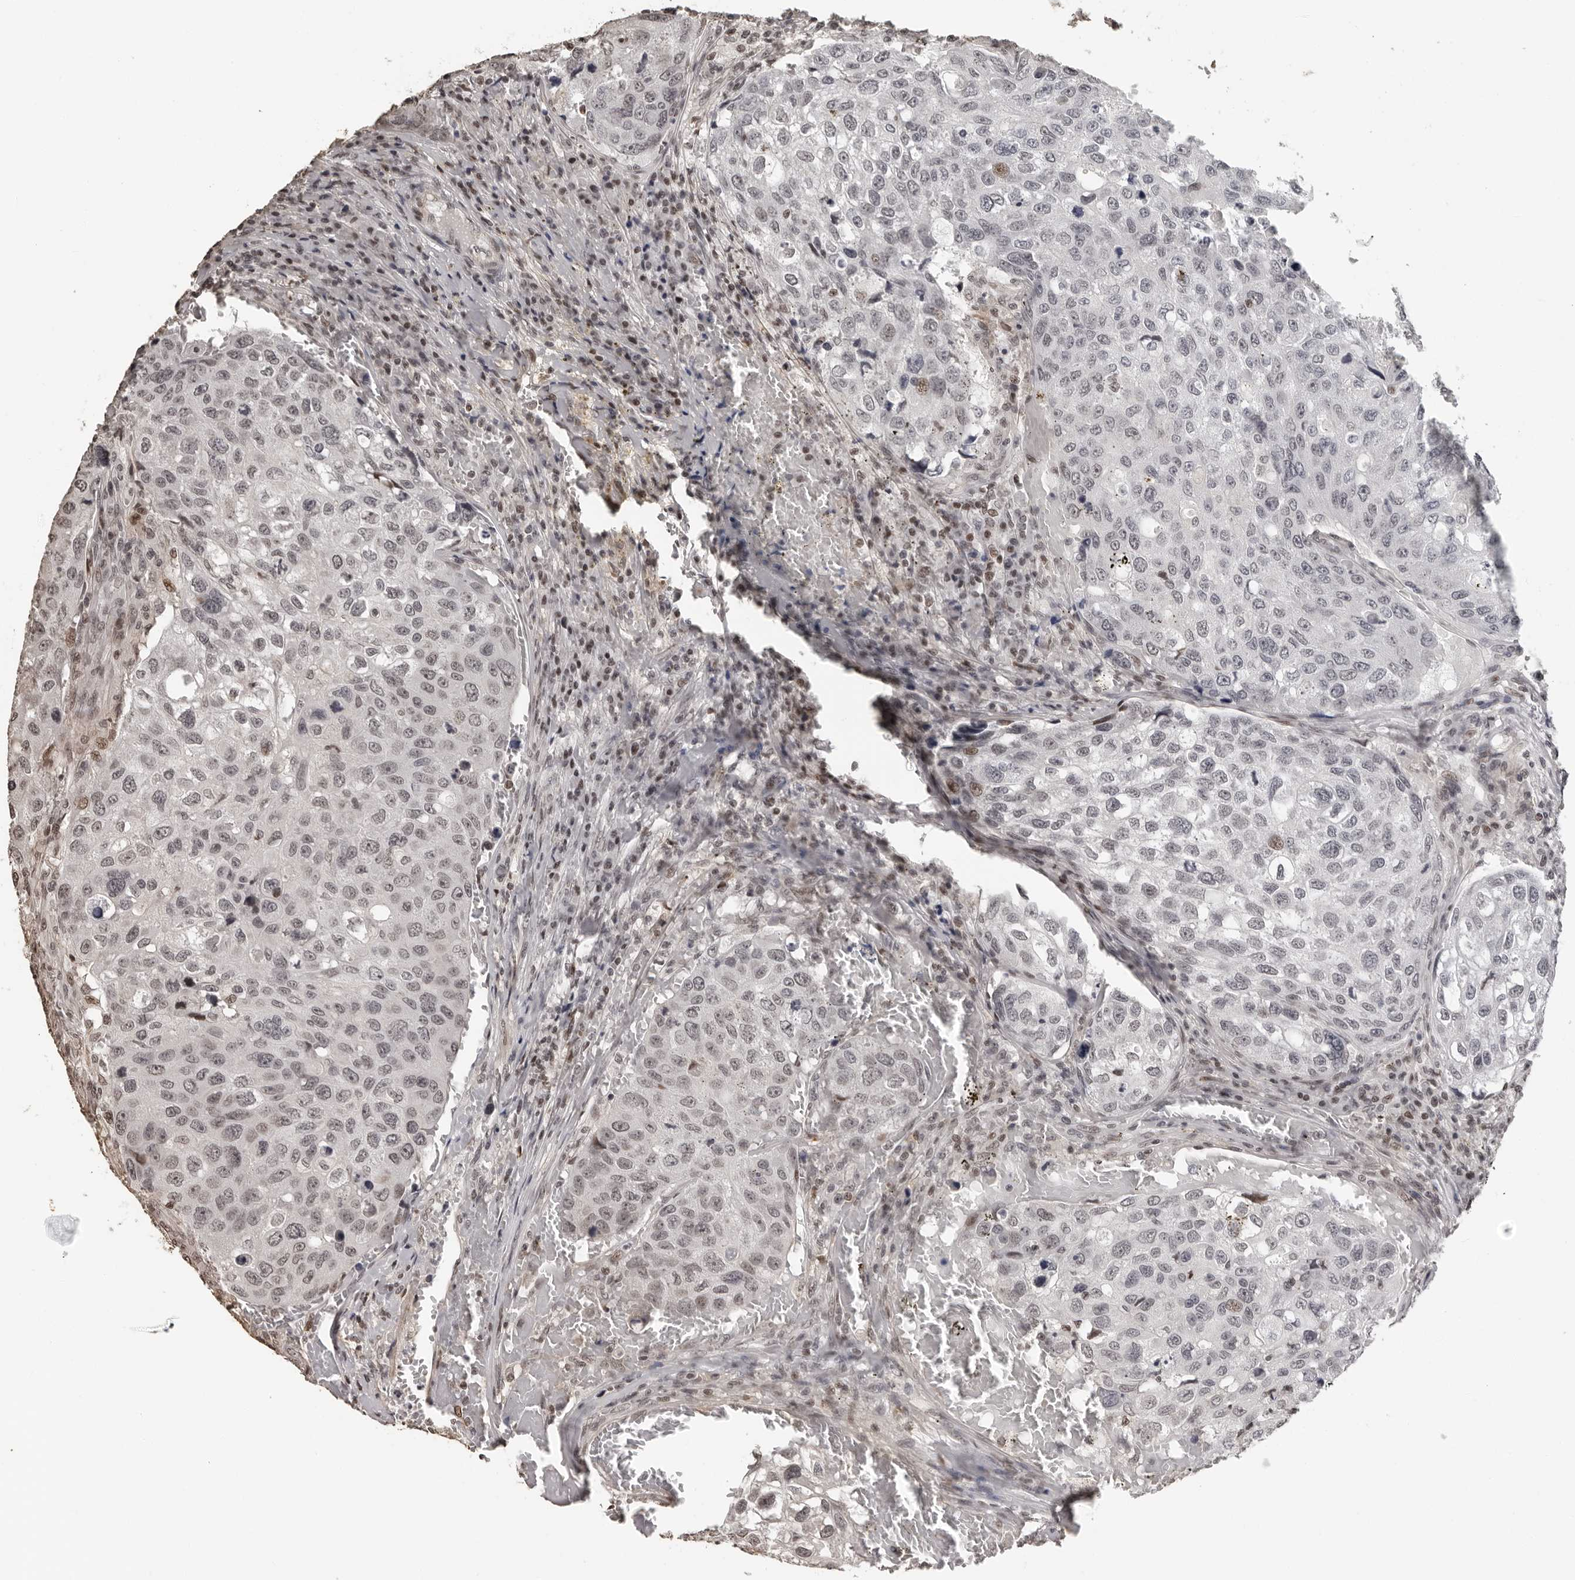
{"staining": {"intensity": "weak", "quantity": "<25%", "location": "nuclear"}, "tissue": "urothelial cancer", "cell_type": "Tumor cells", "image_type": "cancer", "snomed": [{"axis": "morphology", "description": "Urothelial carcinoma, High grade"}, {"axis": "topography", "description": "Lymph node"}, {"axis": "topography", "description": "Urinary bladder"}], "caption": "IHC photomicrograph of neoplastic tissue: human urothelial cancer stained with DAB (3,3'-diaminobenzidine) reveals no significant protein positivity in tumor cells. Nuclei are stained in blue.", "gene": "ORC1", "patient": {"sex": "male", "age": 51}}